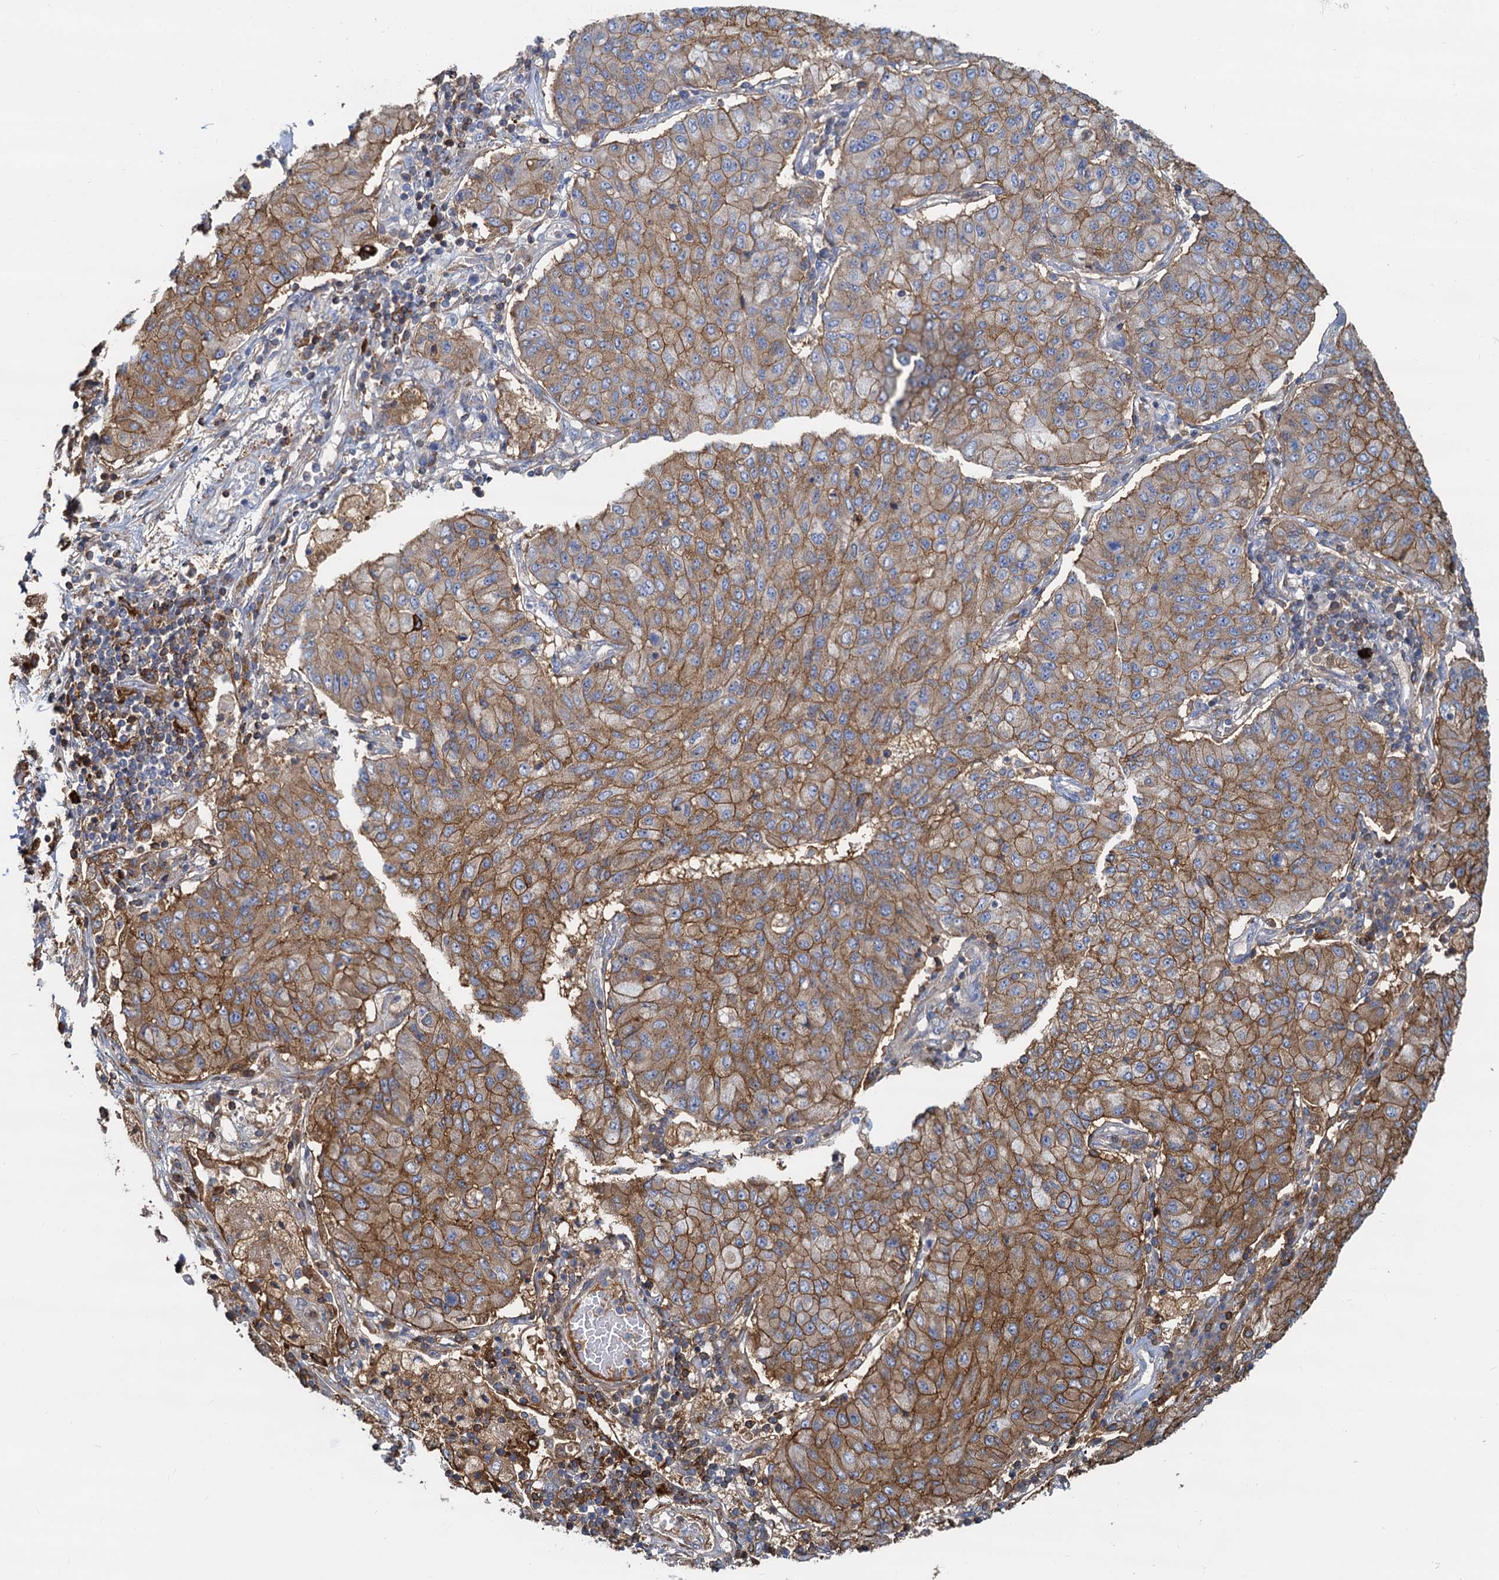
{"staining": {"intensity": "moderate", "quantity": ">75%", "location": "cytoplasmic/membranous"}, "tissue": "lung cancer", "cell_type": "Tumor cells", "image_type": "cancer", "snomed": [{"axis": "morphology", "description": "Squamous cell carcinoma, NOS"}, {"axis": "topography", "description": "Lung"}], "caption": "Brown immunohistochemical staining in lung cancer demonstrates moderate cytoplasmic/membranous expression in approximately >75% of tumor cells.", "gene": "LNX2", "patient": {"sex": "male", "age": 74}}